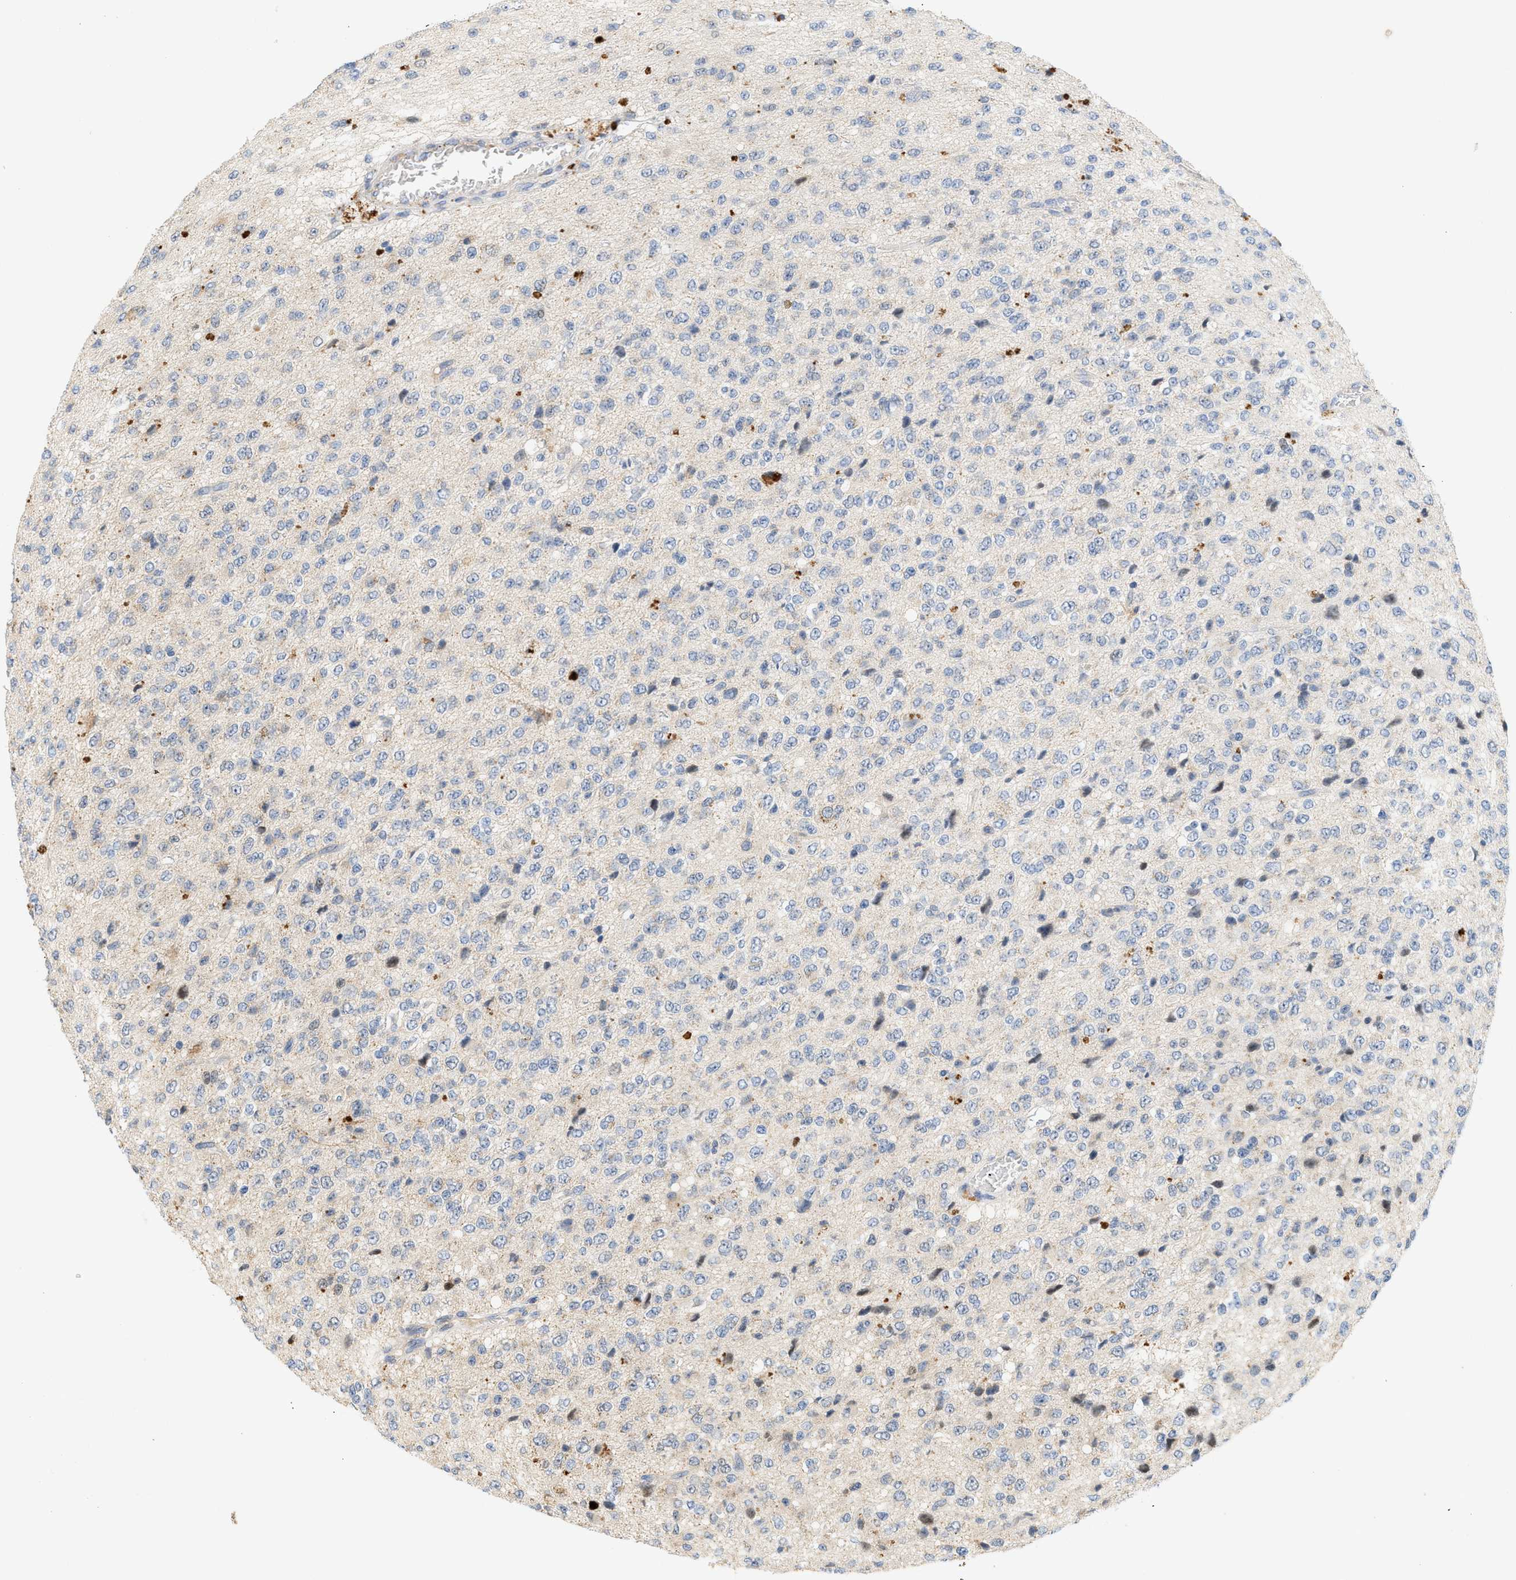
{"staining": {"intensity": "negative", "quantity": "none", "location": "none"}, "tissue": "glioma", "cell_type": "Tumor cells", "image_type": "cancer", "snomed": [{"axis": "morphology", "description": "Glioma, malignant, High grade"}, {"axis": "topography", "description": "pancreas cauda"}], "caption": "Glioma was stained to show a protein in brown. There is no significant positivity in tumor cells.", "gene": "MCU", "patient": {"sex": "male", "age": 60}}